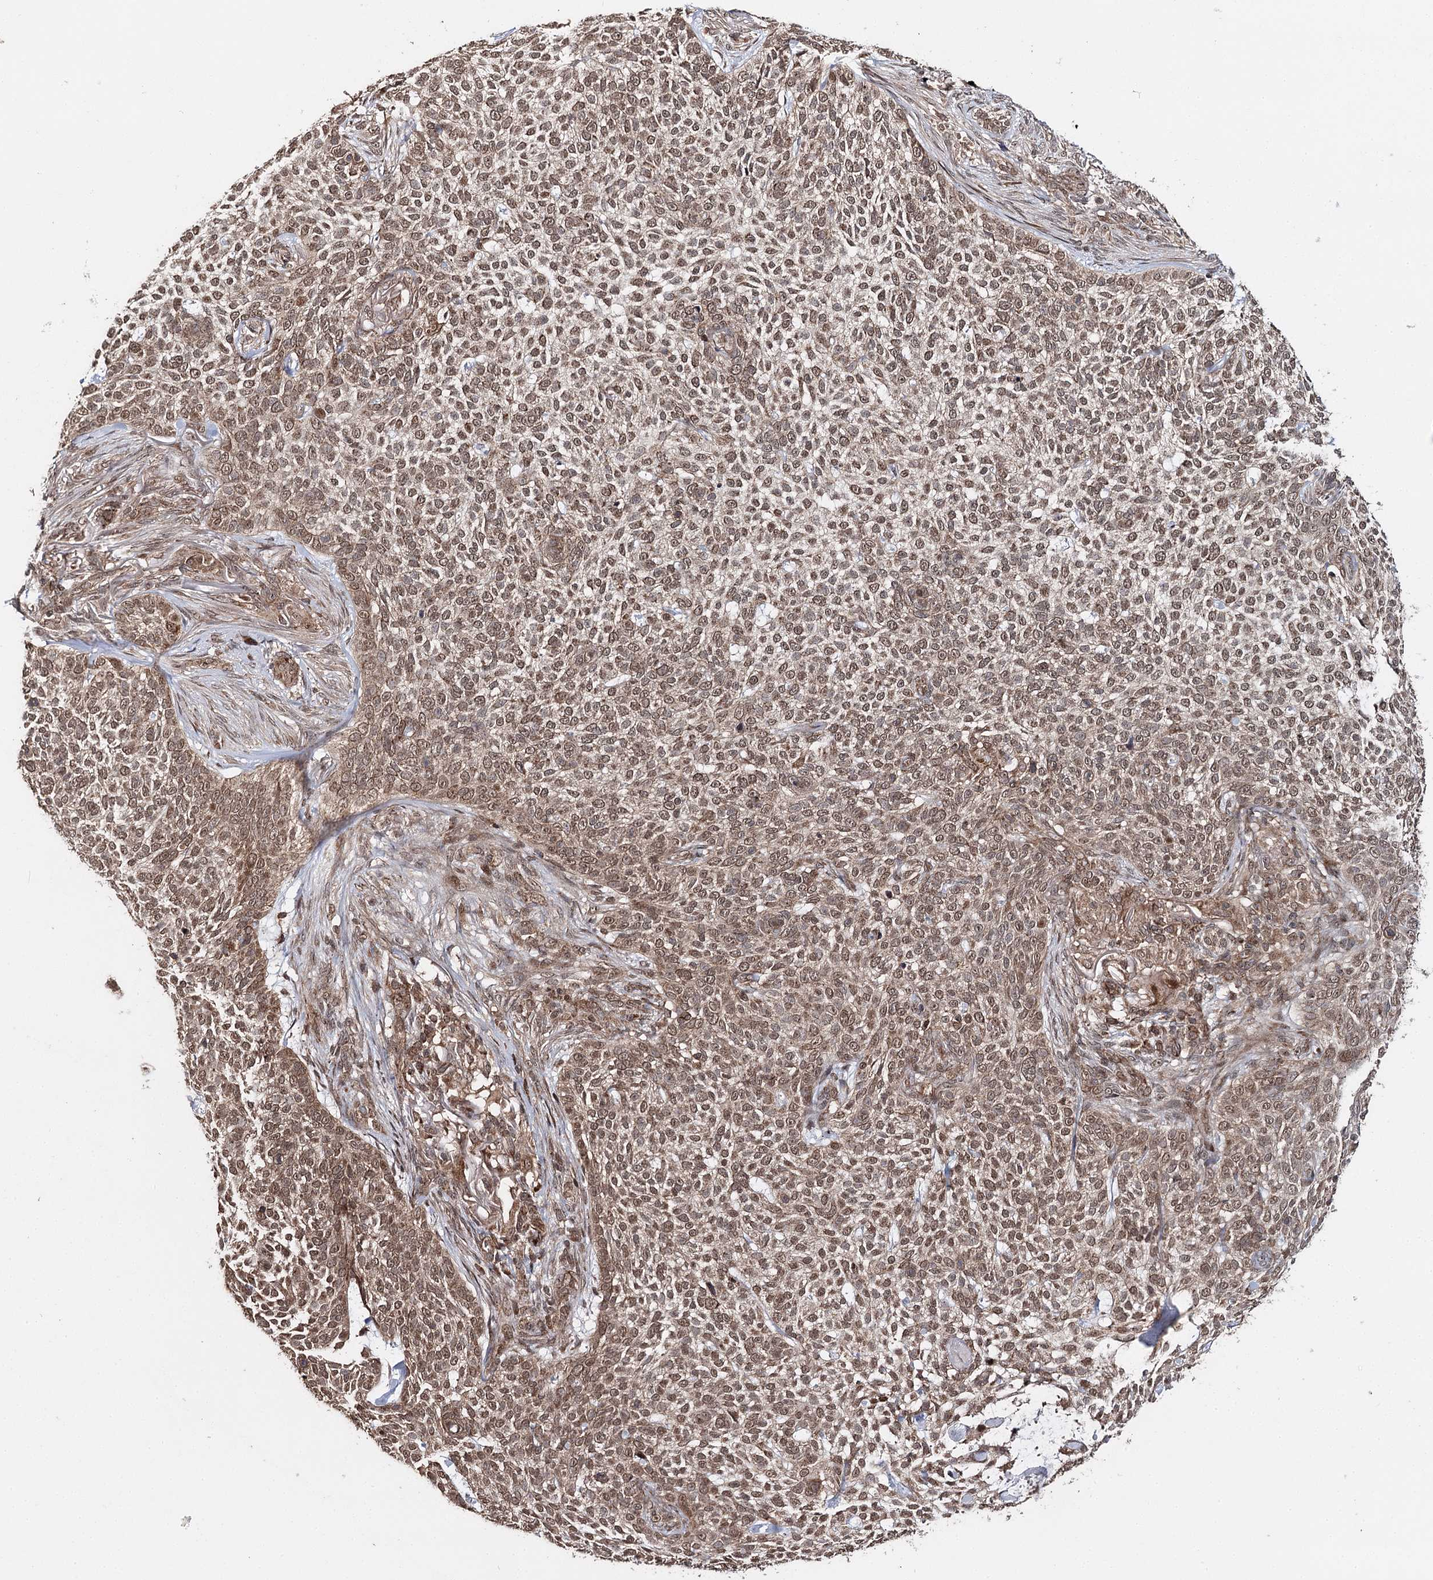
{"staining": {"intensity": "moderate", "quantity": ">75%", "location": "cytoplasmic/membranous,nuclear"}, "tissue": "skin cancer", "cell_type": "Tumor cells", "image_type": "cancer", "snomed": [{"axis": "morphology", "description": "Basal cell carcinoma"}, {"axis": "topography", "description": "Skin"}], "caption": "A brown stain highlights moderate cytoplasmic/membranous and nuclear staining of a protein in skin basal cell carcinoma tumor cells. (Brightfield microscopy of DAB IHC at high magnification).", "gene": "ZNRF3", "patient": {"sex": "female", "age": 64}}